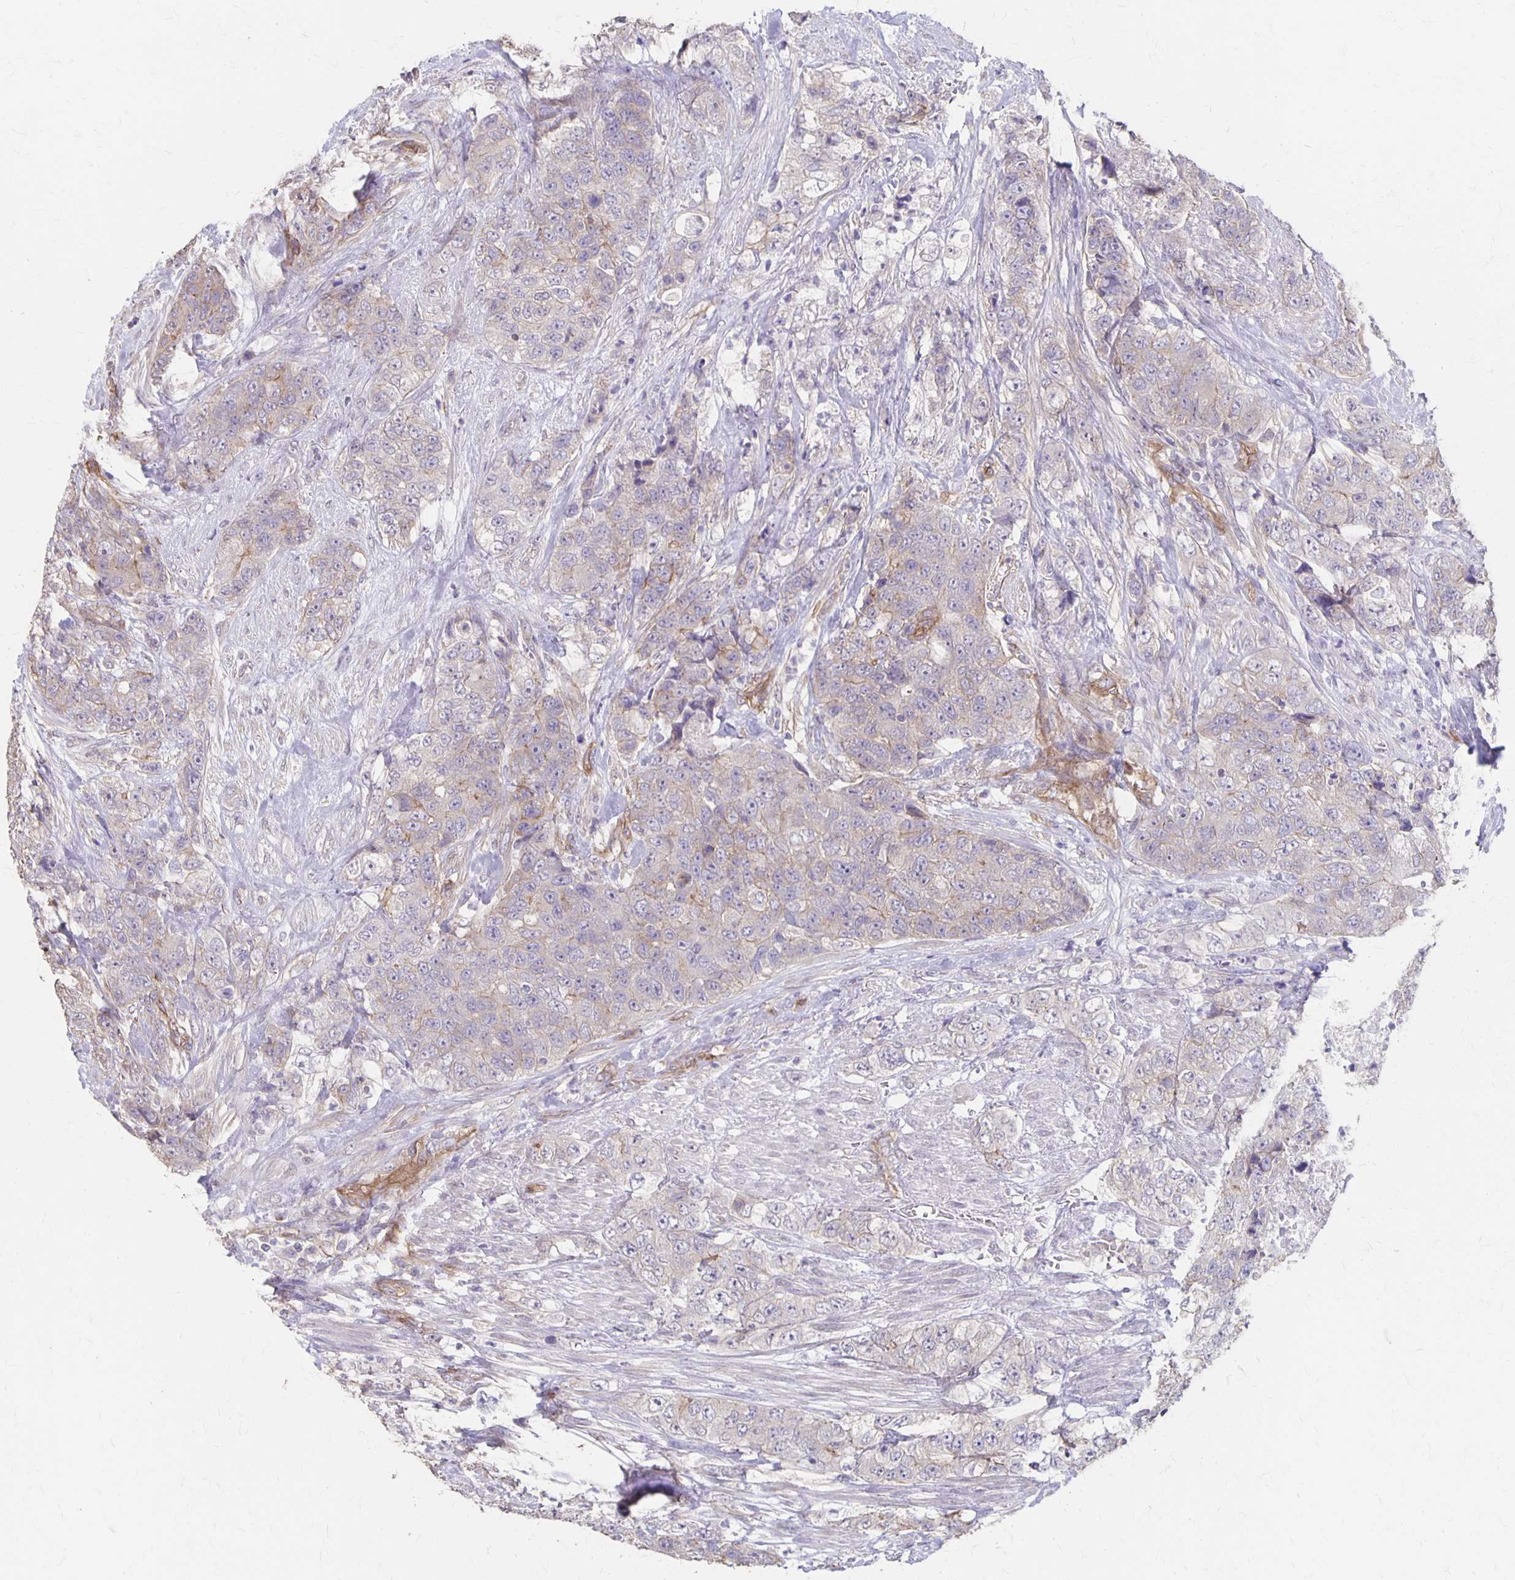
{"staining": {"intensity": "negative", "quantity": "none", "location": "none"}, "tissue": "urothelial cancer", "cell_type": "Tumor cells", "image_type": "cancer", "snomed": [{"axis": "morphology", "description": "Urothelial carcinoma, High grade"}, {"axis": "topography", "description": "Urinary bladder"}], "caption": "Protein analysis of urothelial cancer demonstrates no significant staining in tumor cells.", "gene": "PPP1R3E", "patient": {"sex": "female", "age": 78}}